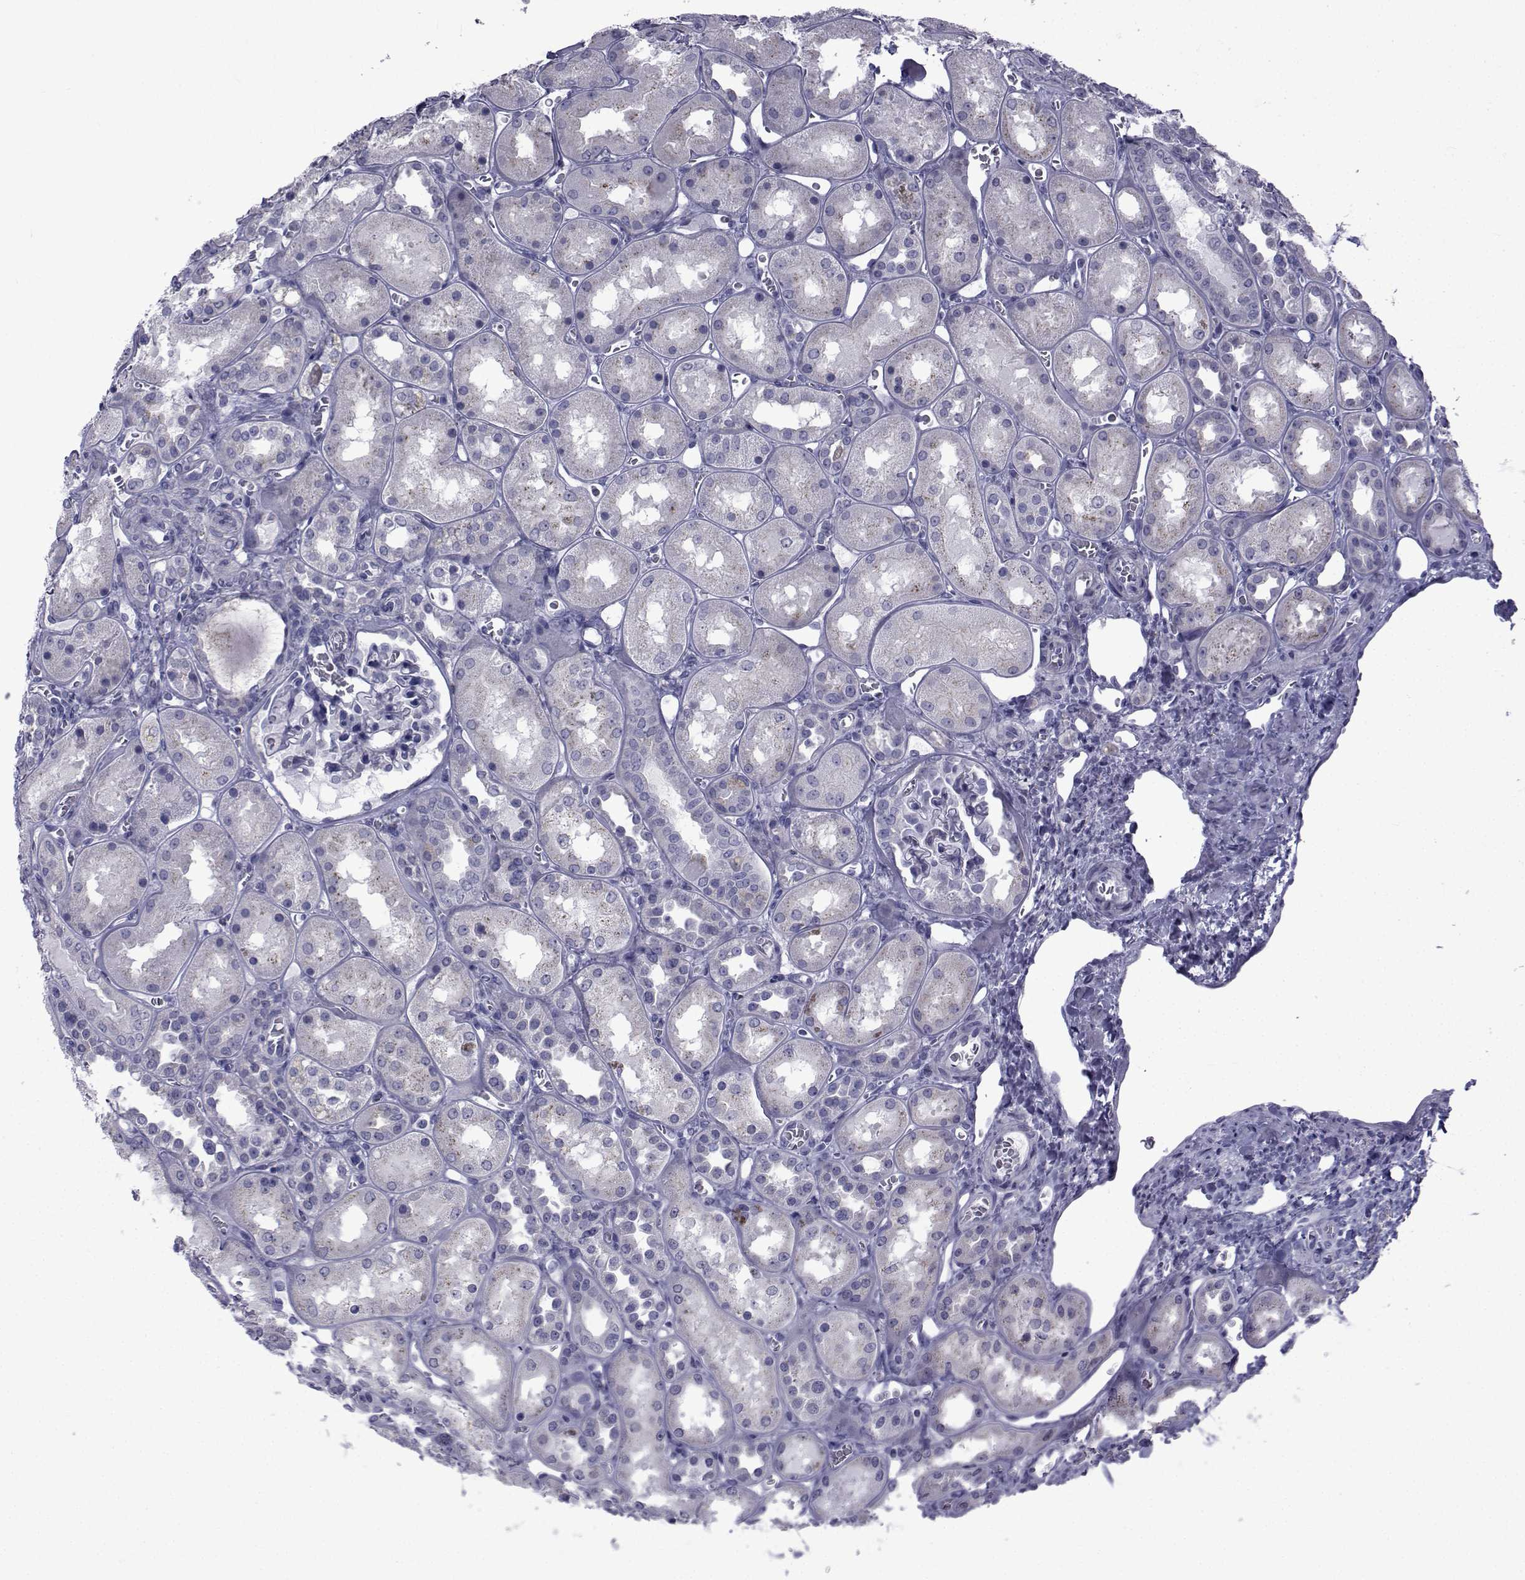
{"staining": {"intensity": "negative", "quantity": "none", "location": "none"}, "tissue": "kidney", "cell_type": "Cells in glomeruli", "image_type": "normal", "snomed": [{"axis": "morphology", "description": "Normal tissue, NOS"}, {"axis": "topography", "description": "Kidney"}], "caption": "DAB (3,3'-diaminobenzidine) immunohistochemical staining of normal human kidney displays no significant staining in cells in glomeruli. (Brightfield microscopy of DAB IHC at high magnification).", "gene": "PDE6G", "patient": {"sex": "male", "age": 73}}